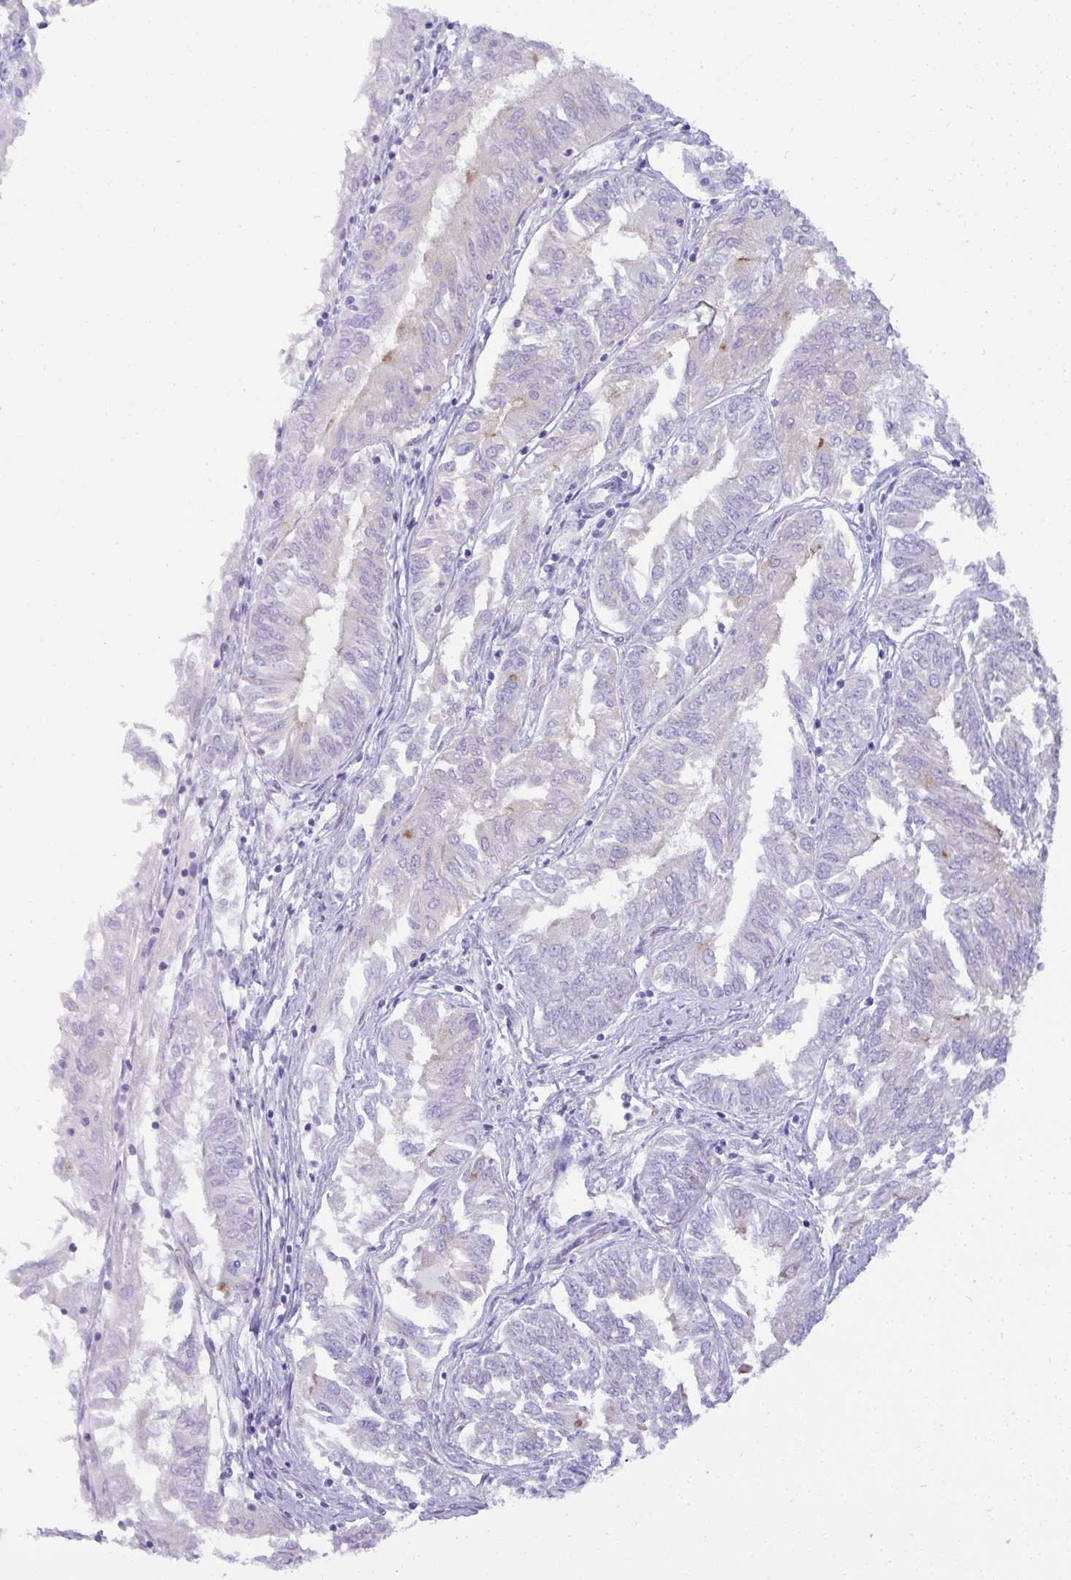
{"staining": {"intensity": "negative", "quantity": "none", "location": "none"}, "tissue": "endometrial cancer", "cell_type": "Tumor cells", "image_type": "cancer", "snomed": [{"axis": "morphology", "description": "Adenocarcinoma, NOS"}, {"axis": "topography", "description": "Endometrium"}], "caption": "Immunohistochemistry histopathology image of human adenocarcinoma (endometrial) stained for a protein (brown), which reveals no expression in tumor cells.", "gene": "FAM177A1", "patient": {"sex": "female", "age": 58}}